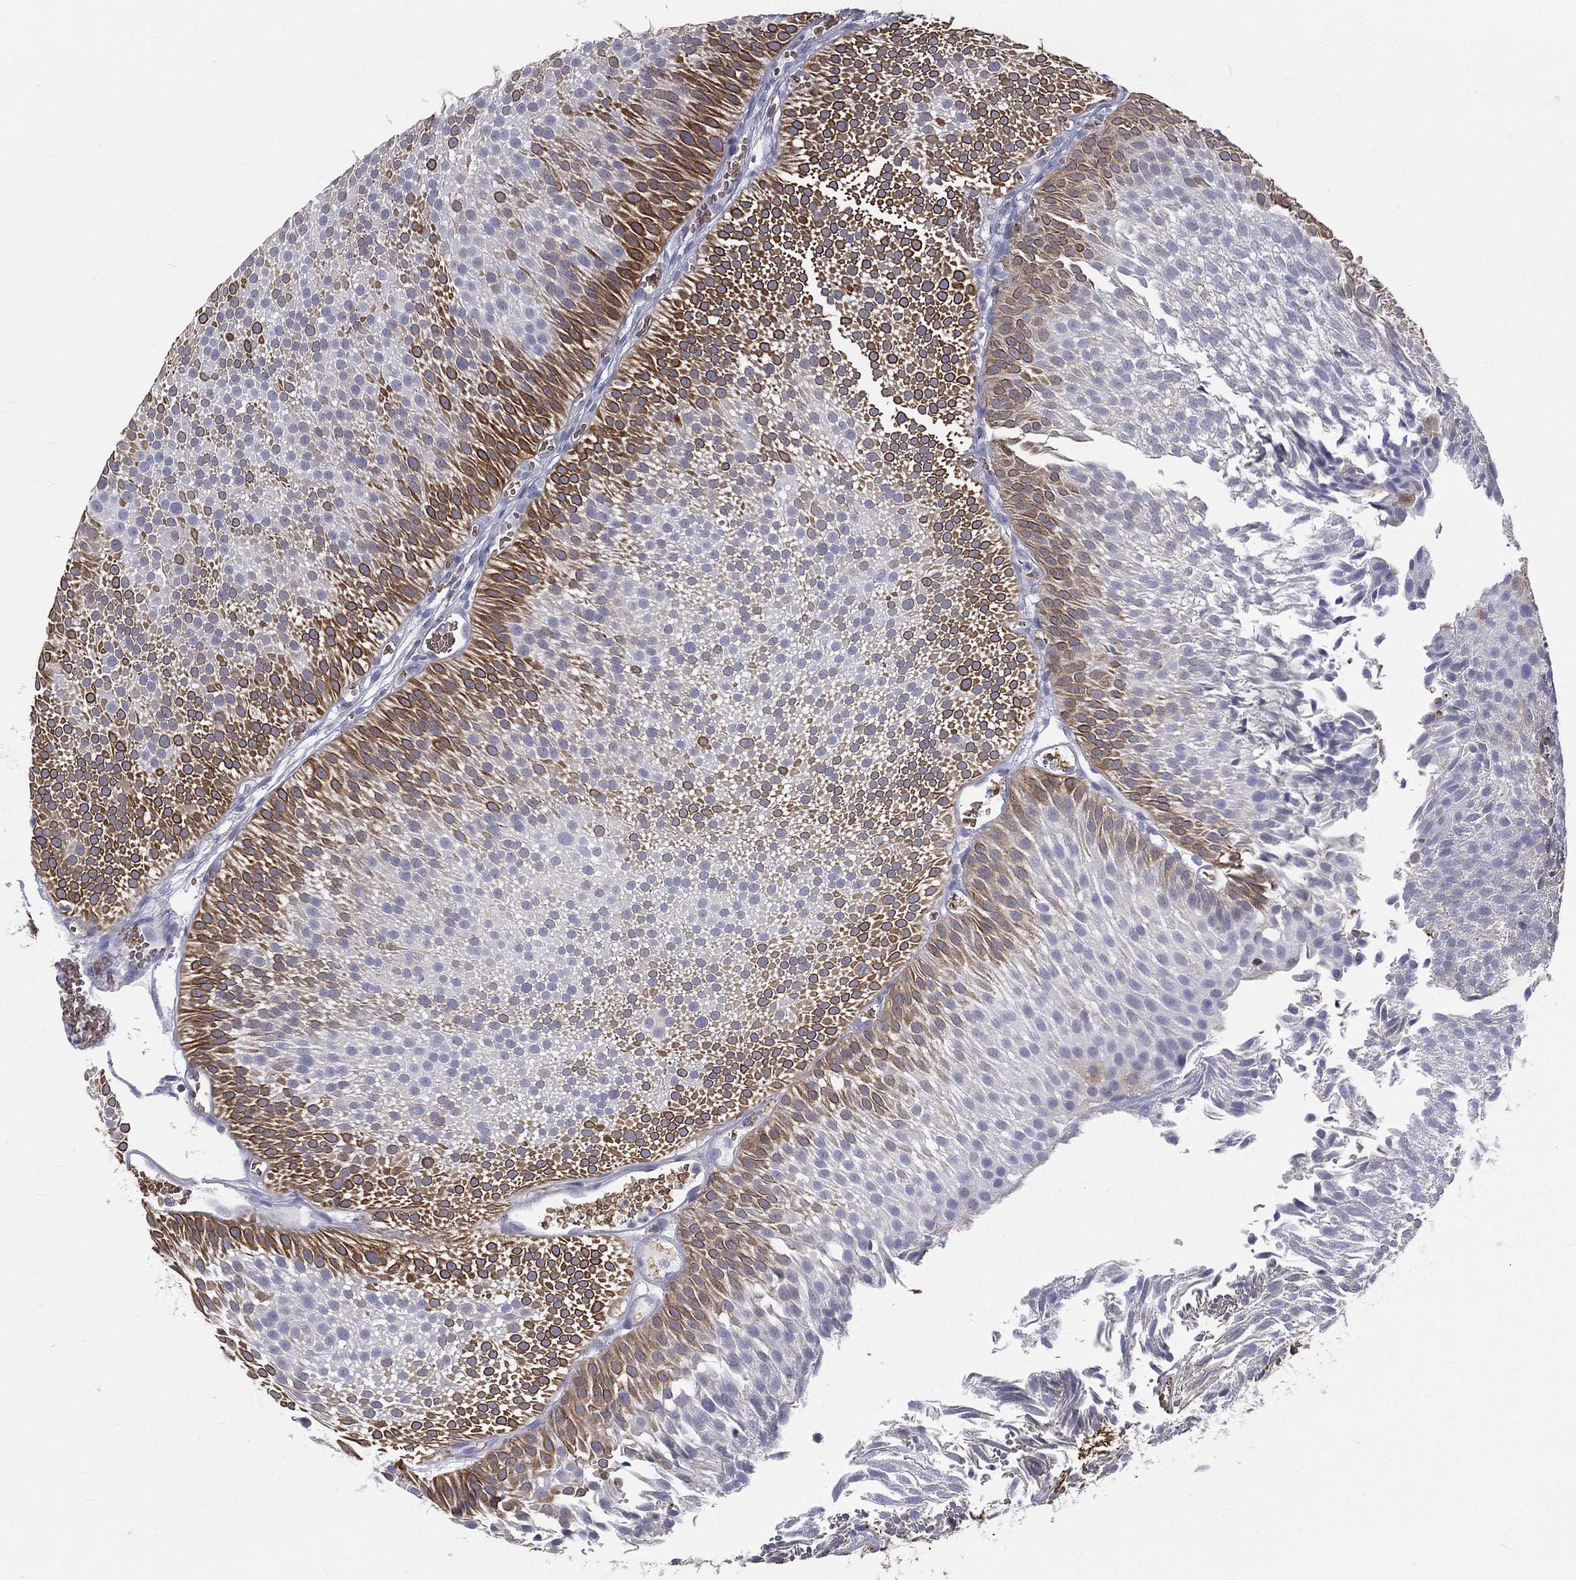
{"staining": {"intensity": "moderate", "quantity": "25%-75%", "location": "cytoplasmic/membranous"}, "tissue": "urothelial cancer", "cell_type": "Tumor cells", "image_type": "cancer", "snomed": [{"axis": "morphology", "description": "Urothelial carcinoma, Low grade"}, {"axis": "topography", "description": "Urinary bladder"}], "caption": "Urothelial cancer tissue demonstrates moderate cytoplasmic/membranous staining in approximately 25%-75% of tumor cells, visualized by immunohistochemistry.", "gene": "CTSW", "patient": {"sex": "male", "age": 65}}